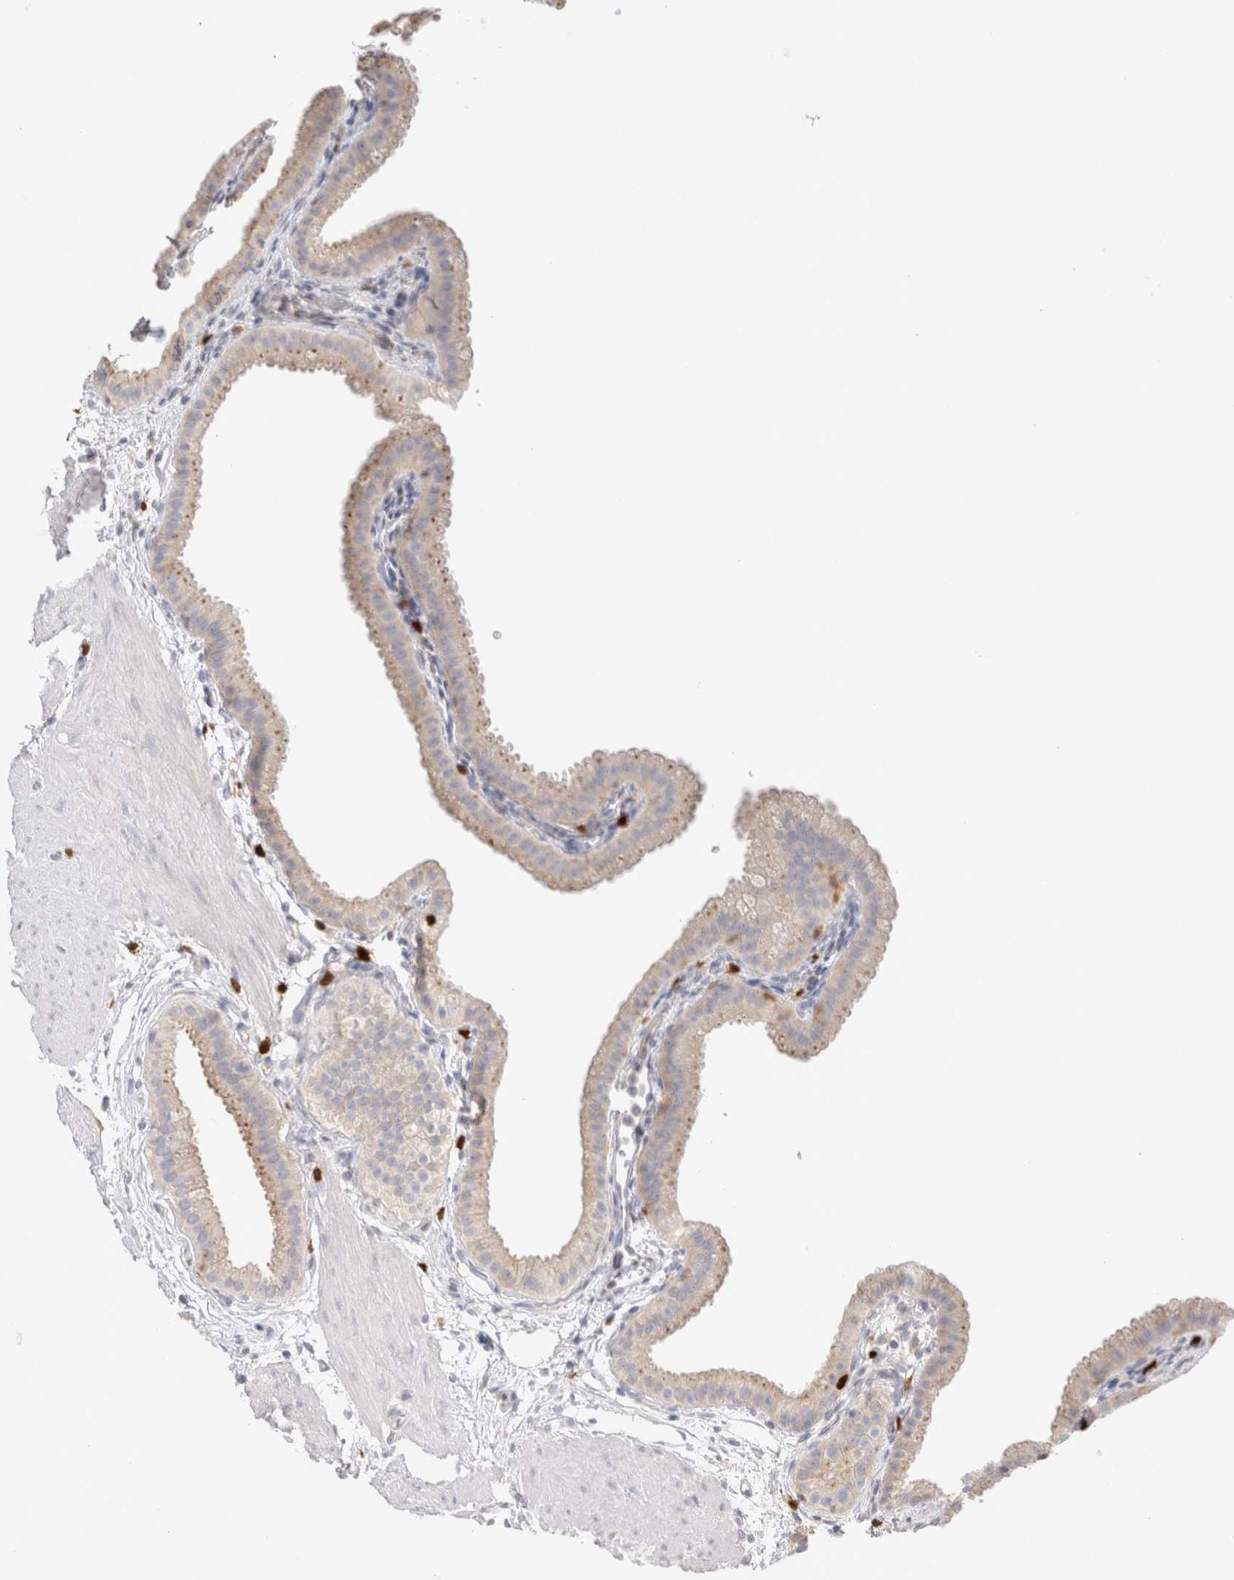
{"staining": {"intensity": "weak", "quantity": "25%-75%", "location": "cytoplasmic/membranous"}, "tissue": "gallbladder", "cell_type": "Glandular cells", "image_type": "normal", "snomed": [{"axis": "morphology", "description": "Normal tissue, NOS"}, {"axis": "topography", "description": "Gallbladder"}], "caption": "Immunohistochemical staining of normal gallbladder exhibits weak cytoplasmic/membranous protein staining in approximately 25%-75% of glandular cells.", "gene": "HPGDS", "patient": {"sex": "female", "age": 64}}